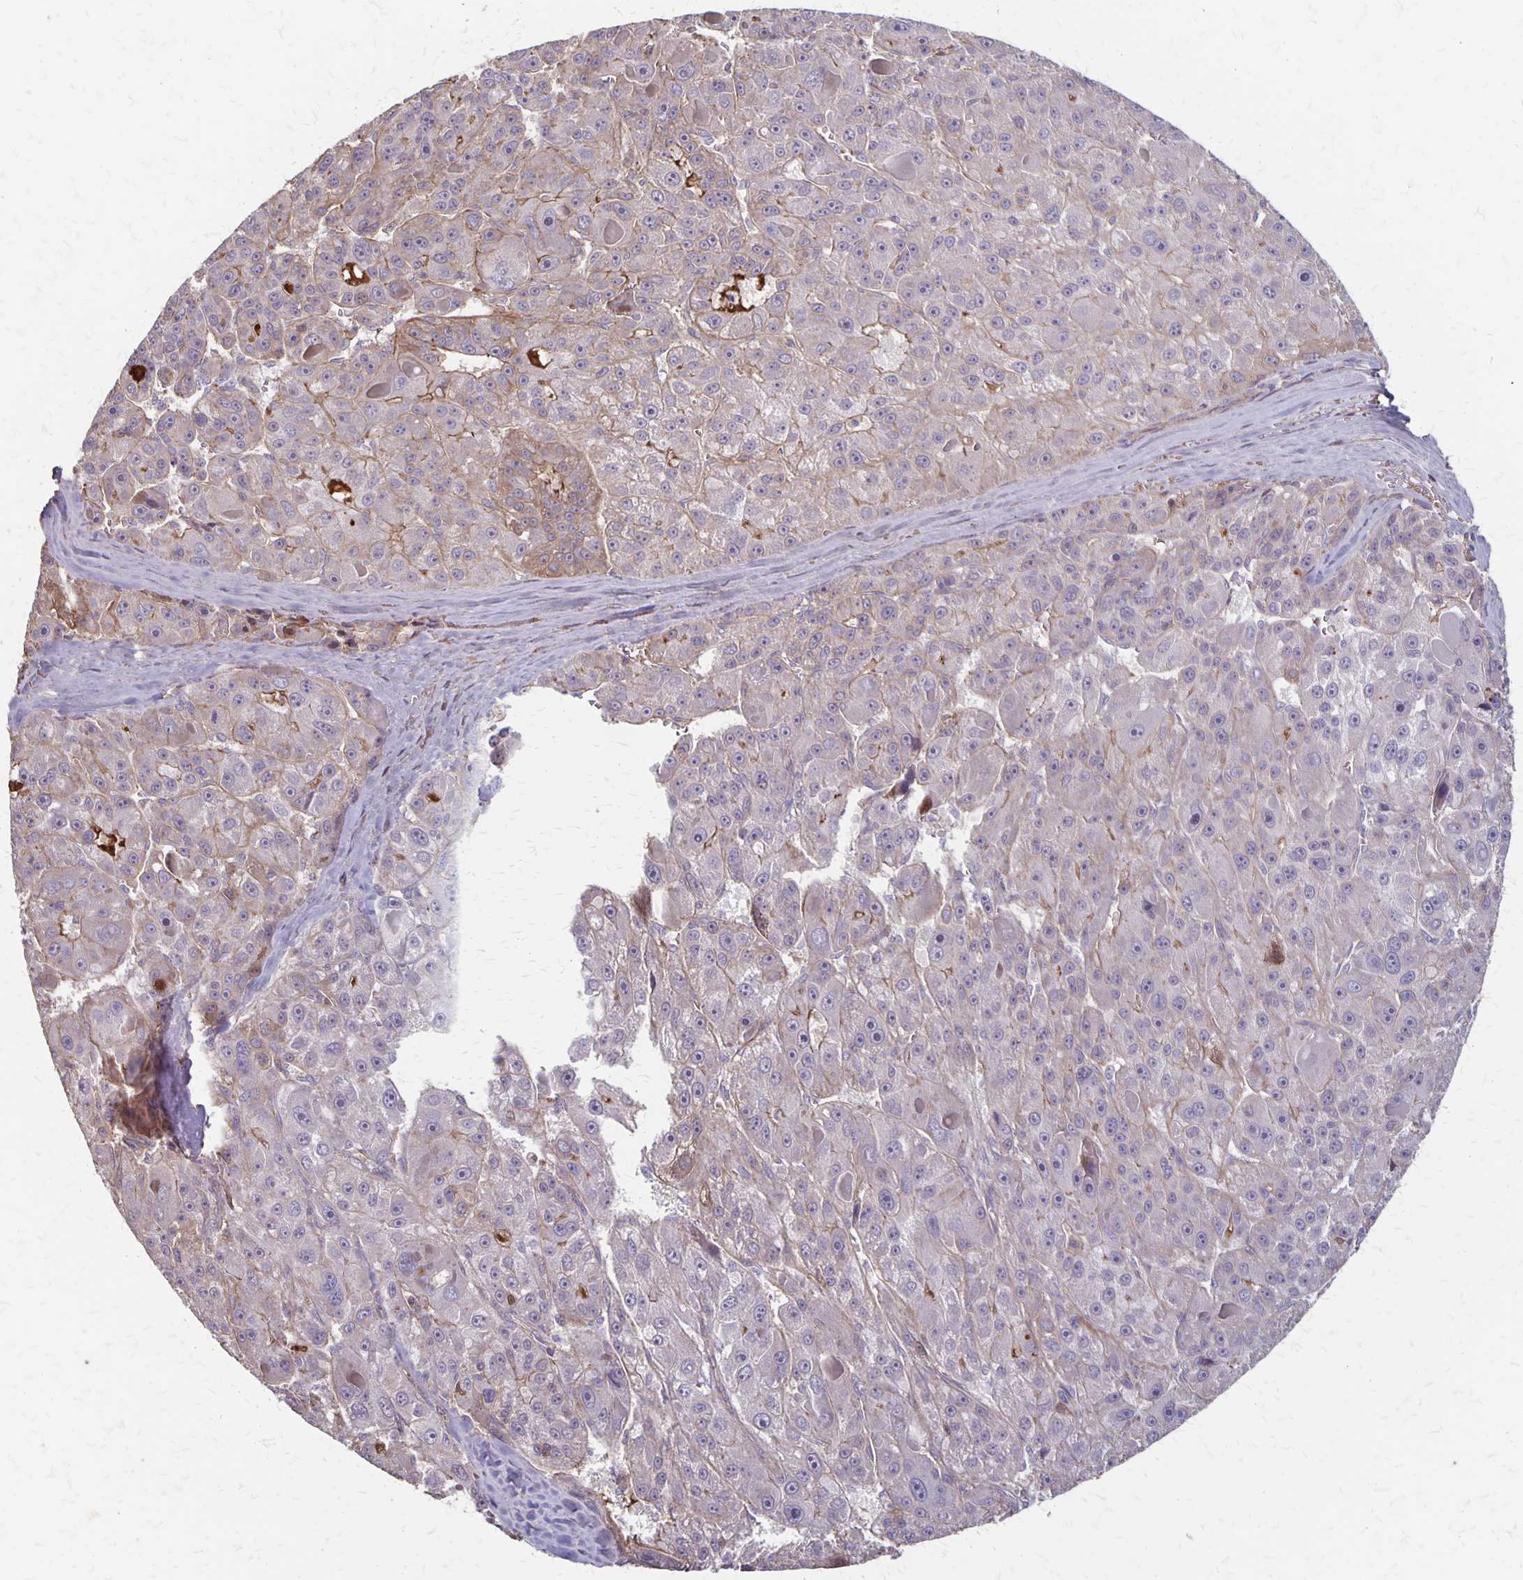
{"staining": {"intensity": "weak", "quantity": "<25%", "location": "cytoplasmic/membranous"}, "tissue": "liver cancer", "cell_type": "Tumor cells", "image_type": "cancer", "snomed": [{"axis": "morphology", "description": "Carcinoma, Hepatocellular, NOS"}, {"axis": "topography", "description": "Liver"}], "caption": "Immunohistochemical staining of hepatocellular carcinoma (liver) demonstrates no significant positivity in tumor cells.", "gene": "PROM2", "patient": {"sex": "male", "age": 76}}